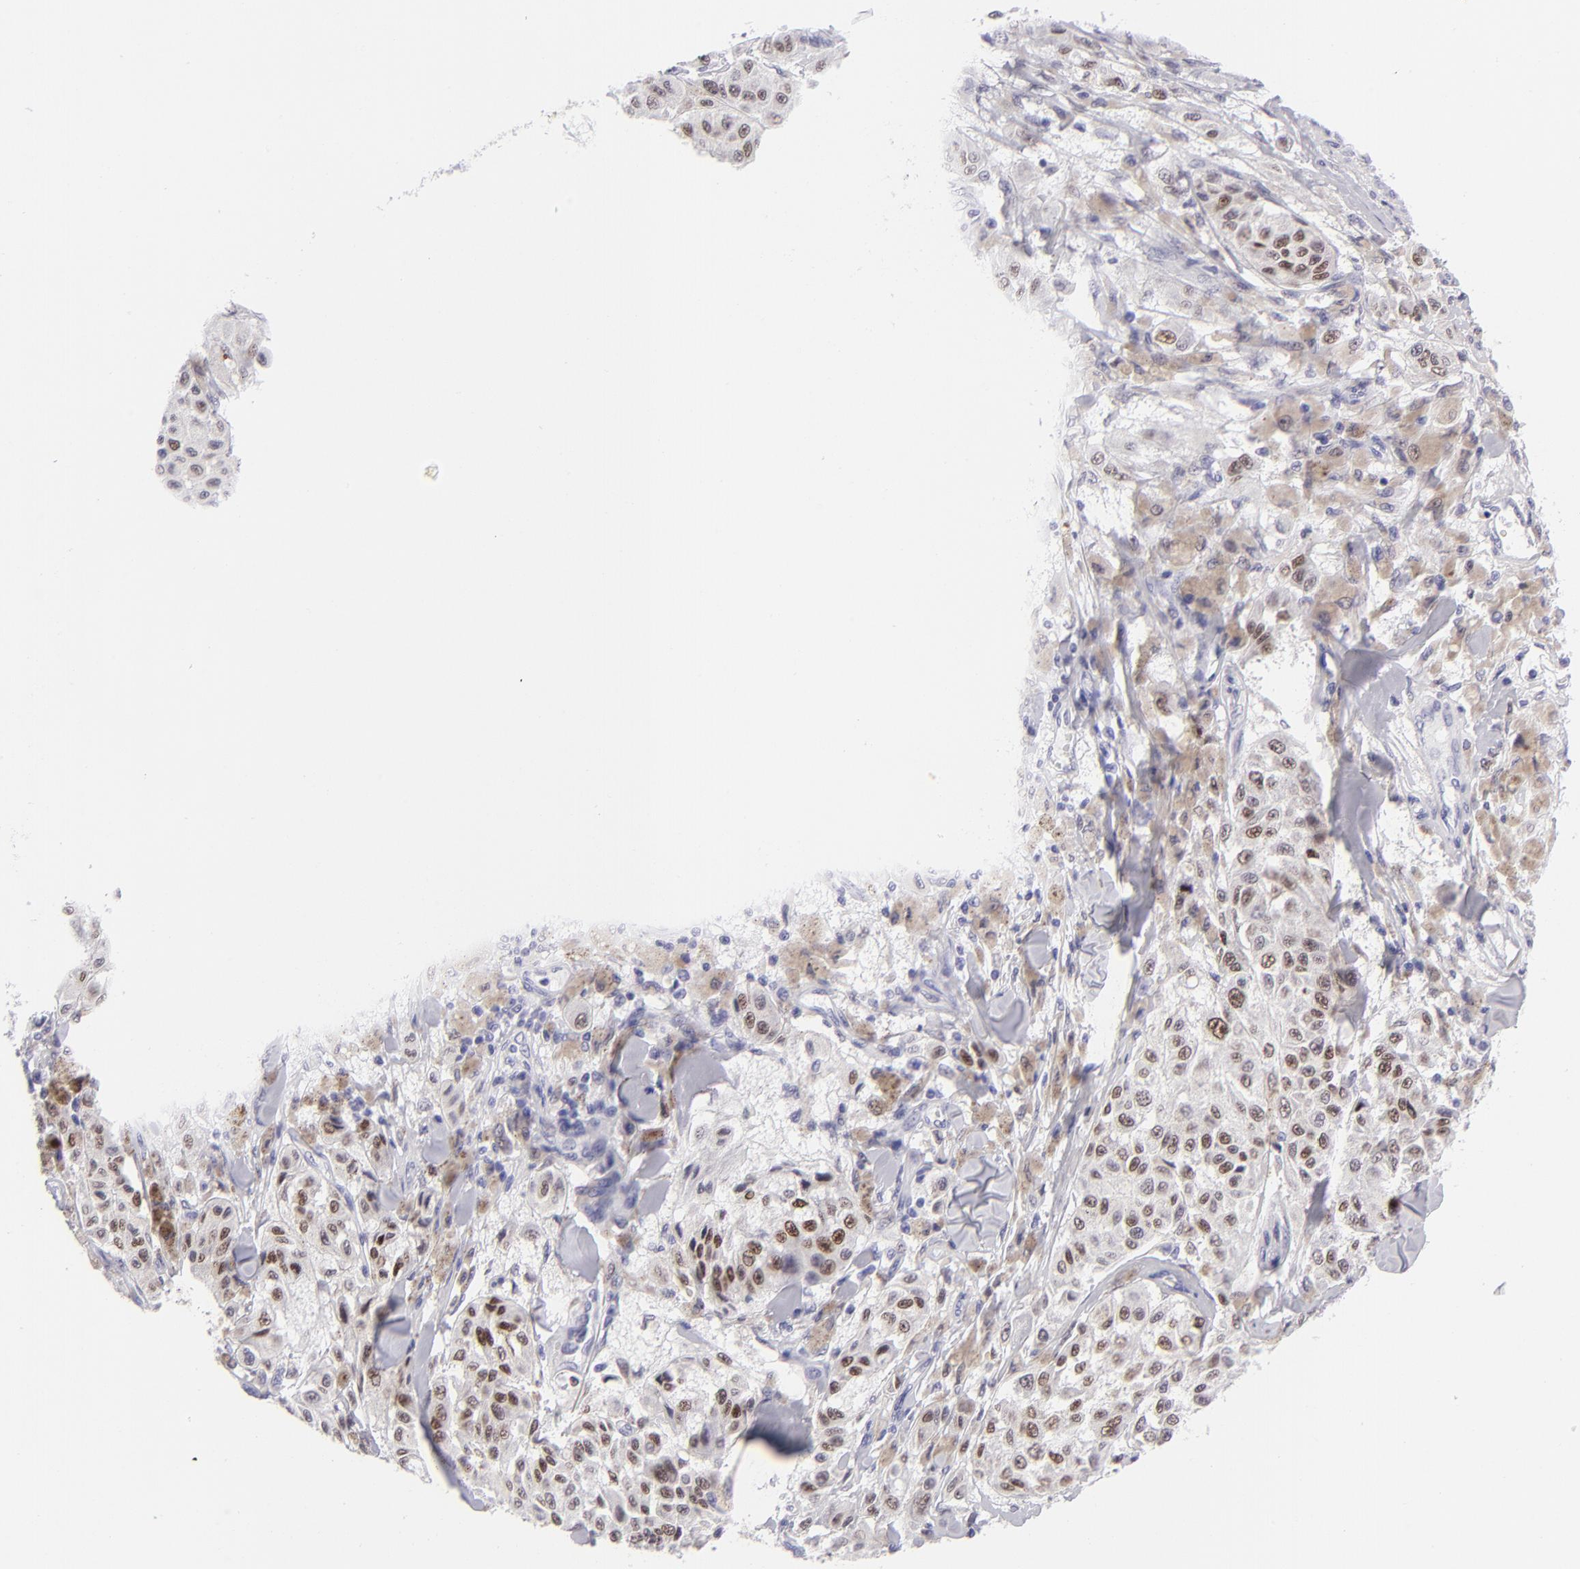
{"staining": {"intensity": "moderate", "quantity": ">75%", "location": "nuclear"}, "tissue": "melanoma", "cell_type": "Tumor cells", "image_type": "cancer", "snomed": [{"axis": "morphology", "description": "Malignant melanoma, NOS"}, {"axis": "topography", "description": "Skin"}], "caption": "An image of human malignant melanoma stained for a protein reveals moderate nuclear brown staining in tumor cells.", "gene": "MITF", "patient": {"sex": "female", "age": 64}}